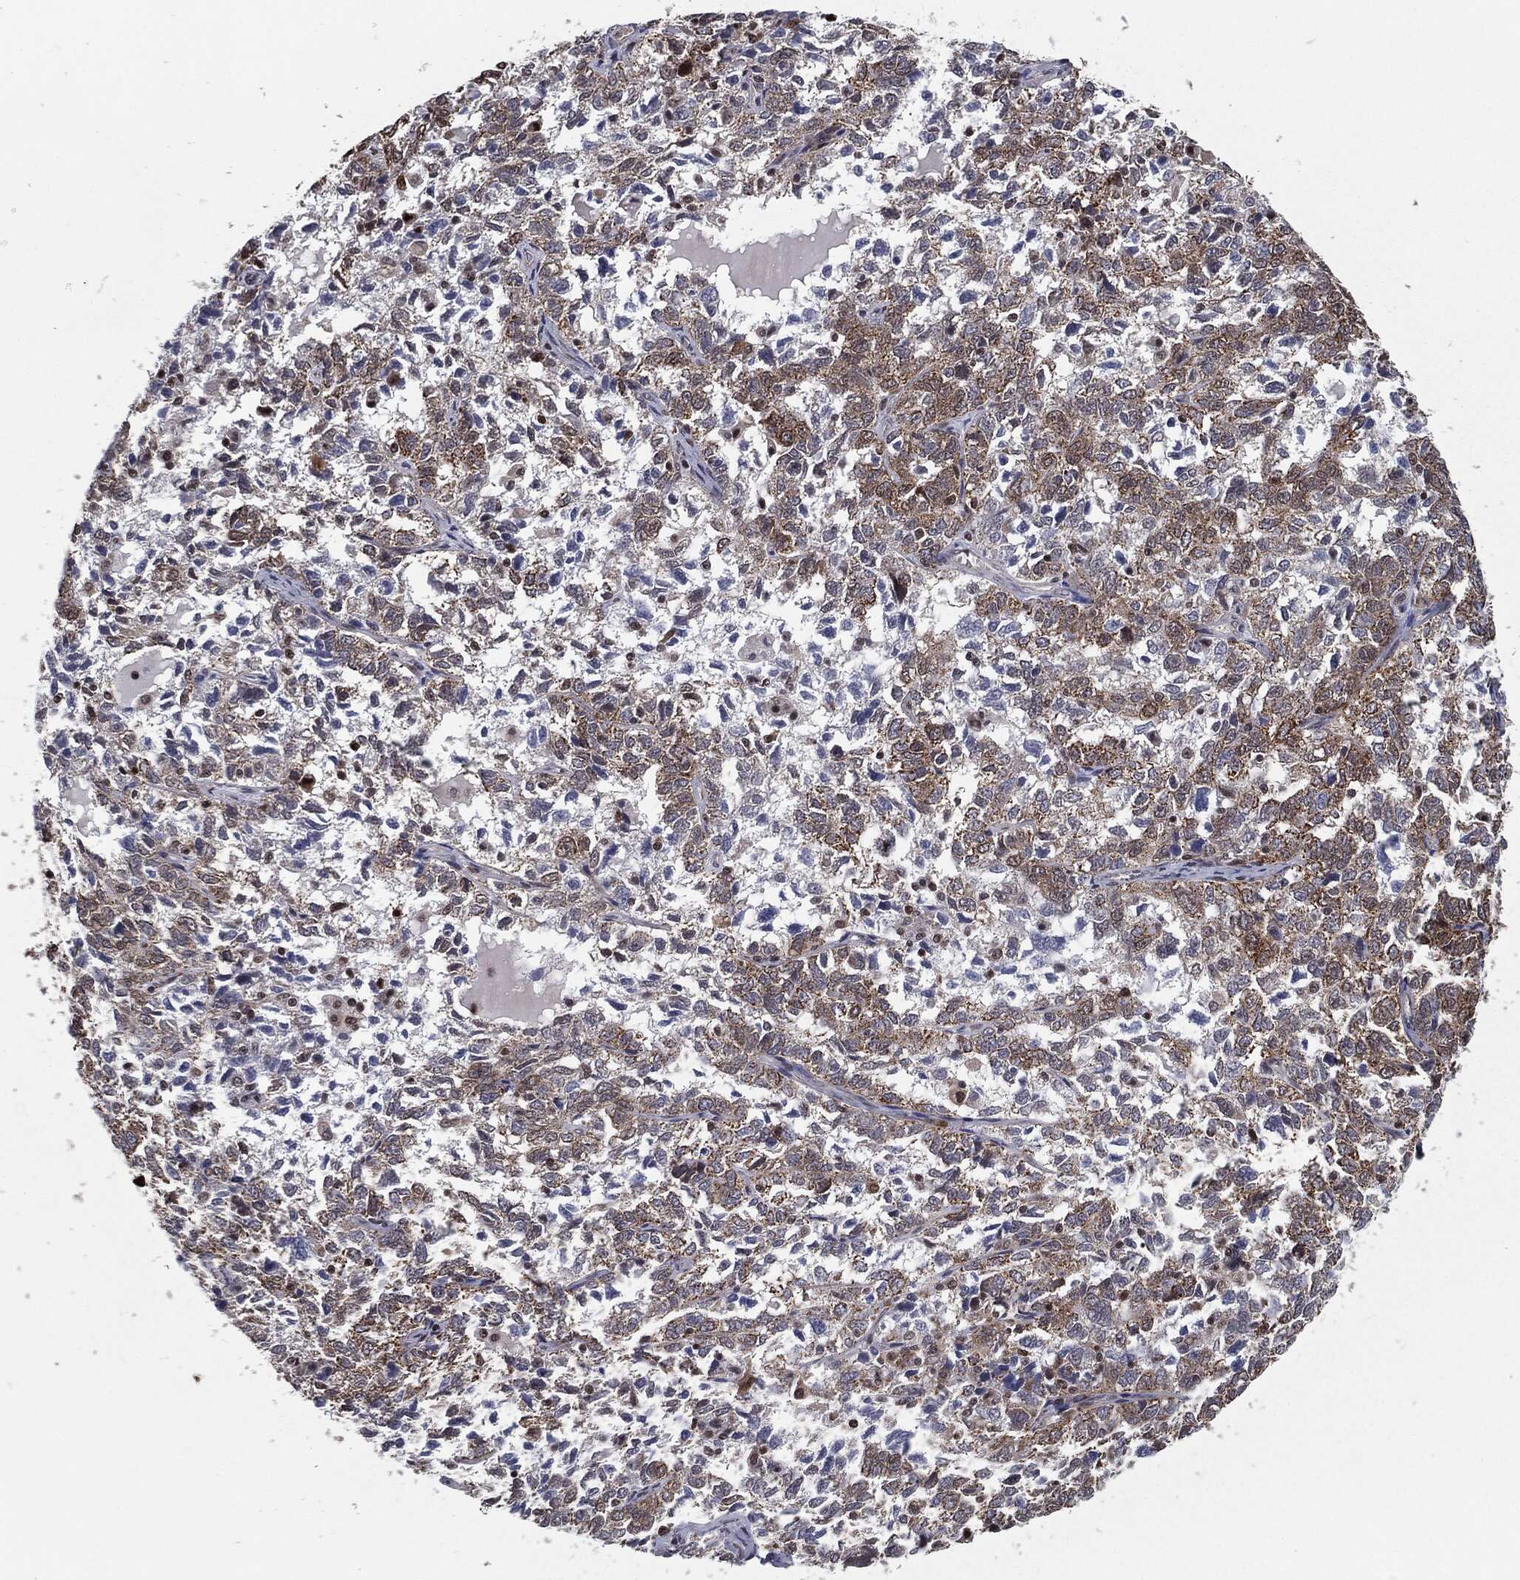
{"staining": {"intensity": "strong", "quantity": "25%-75%", "location": "cytoplasmic/membranous"}, "tissue": "ovarian cancer", "cell_type": "Tumor cells", "image_type": "cancer", "snomed": [{"axis": "morphology", "description": "Cystadenocarcinoma, serous, NOS"}, {"axis": "topography", "description": "Ovary"}], "caption": "This is a micrograph of IHC staining of serous cystadenocarcinoma (ovarian), which shows strong positivity in the cytoplasmic/membranous of tumor cells.", "gene": "CHCHD2", "patient": {"sex": "female", "age": 71}}